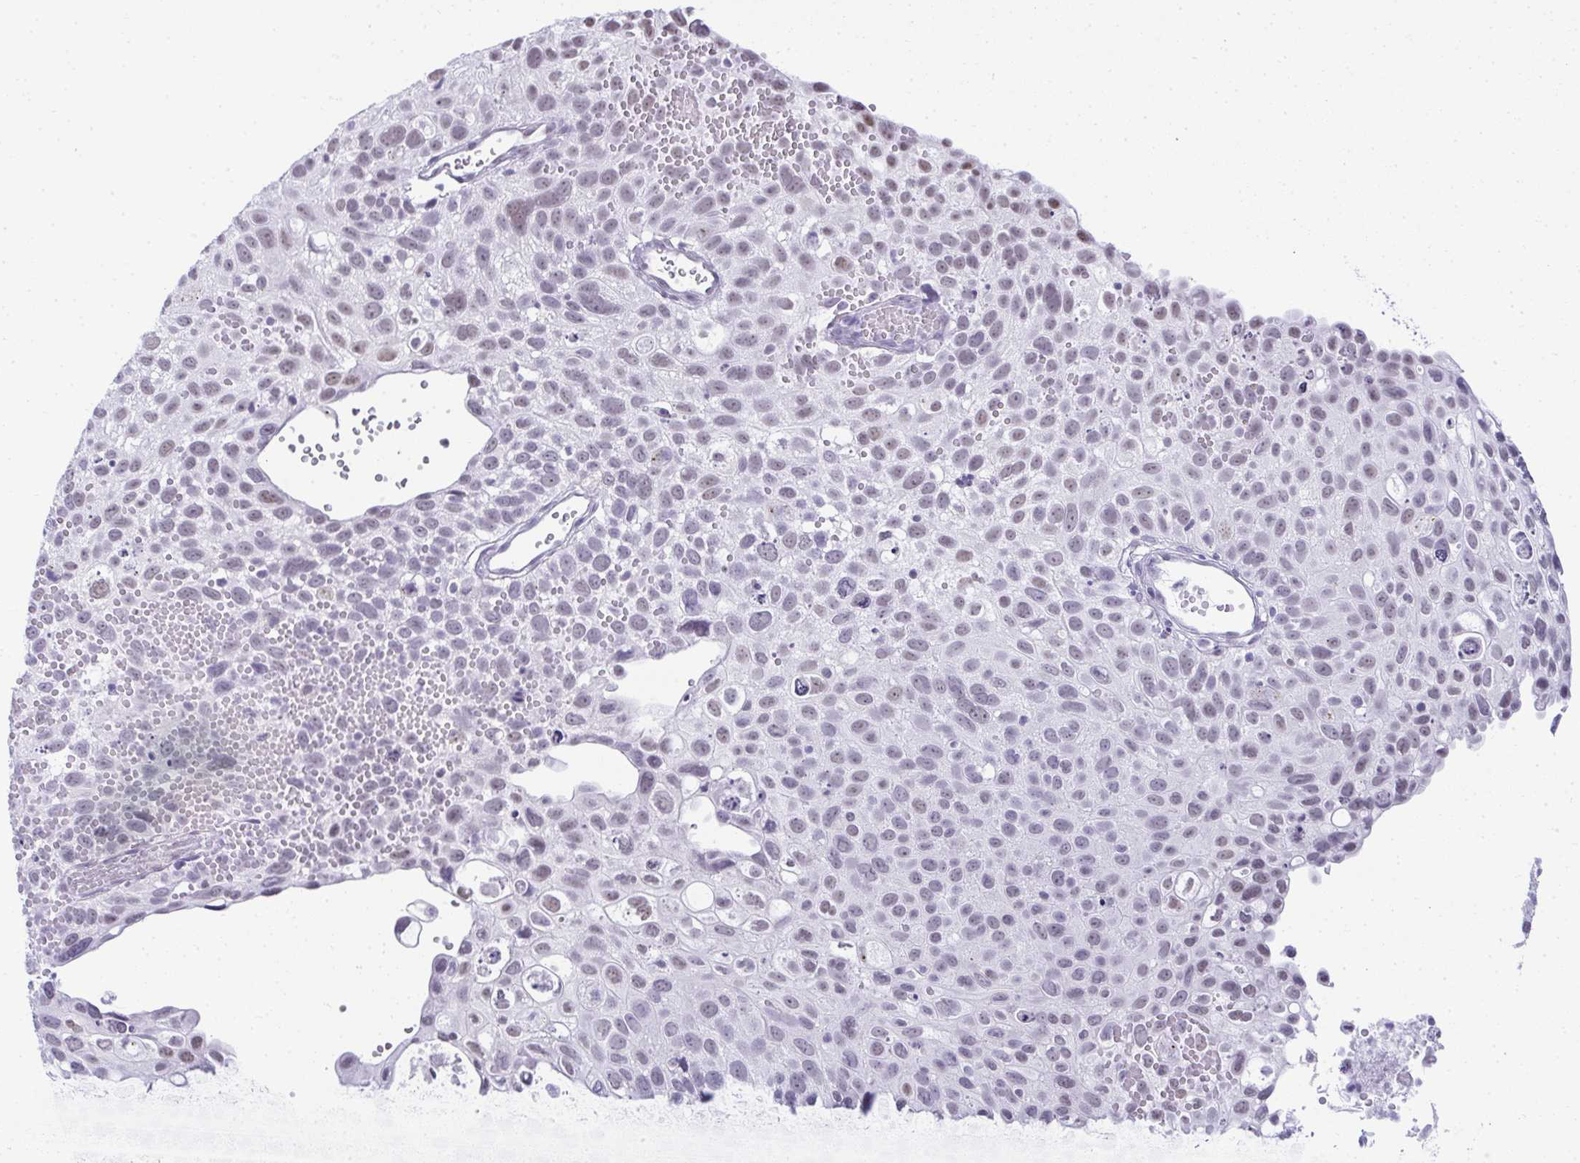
{"staining": {"intensity": "weak", "quantity": "<25%", "location": "nuclear"}, "tissue": "cervical cancer", "cell_type": "Tumor cells", "image_type": "cancer", "snomed": [{"axis": "morphology", "description": "Squamous cell carcinoma, NOS"}, {"axis": "topography", "description": "Cervix"}], "caption": "High magnification brightfield microscopy of cervical cancer (squamous cell carcinoma) stained with DAB (3,3'-diaminobenzidine) (brown) and counterstained with hematoxylin (blue): tumor cells show no significant expression. (DAB immunohistochemistry (IHC), high magnification).", "gene": "PLA2G1B", "patient": {"sex": "female", "age": 70}}